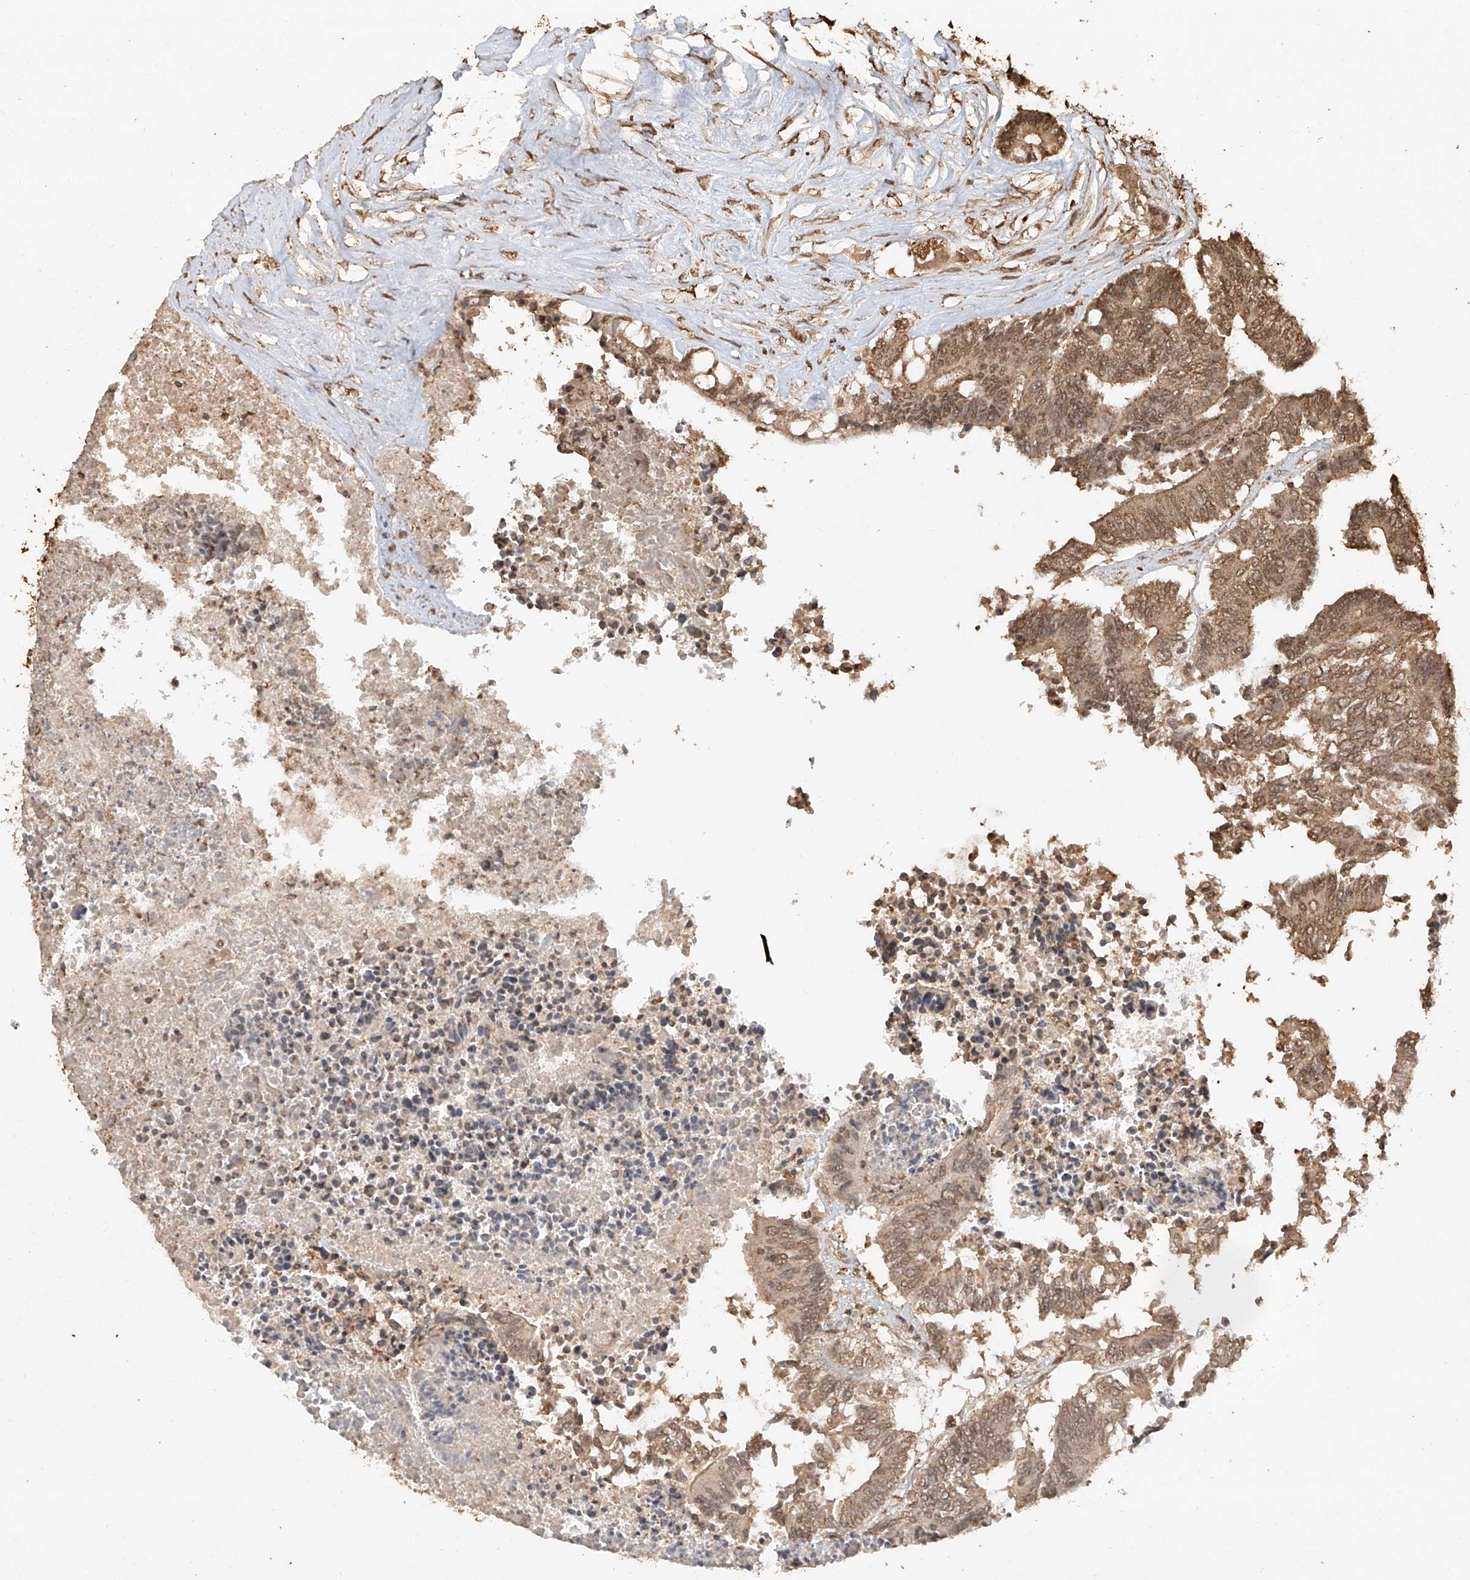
{"staining": {"intensity": "moderate", "quantity": ">75%", "location": "cytoplasmic/membranous,nuclear"}, "tissue": "colorectal cancer", "cell_type": "Tumor cells", "image_type": "cancer", "snomed": [{"axis": "morphology", "description": "Adenocarcinoma, NOS"}, {"axis": "topography", "description": "Rectum"}], "caption": "Colorectal cancer (adenocarcinoma) tissue demonstrates moderate cytoplasmic/membranous and nuclear expression in about >75% of tumor cells, visualized by immunohistochemistry.", "gene": "TIGAR", "patient": {"sex": "male", "age": 63}}